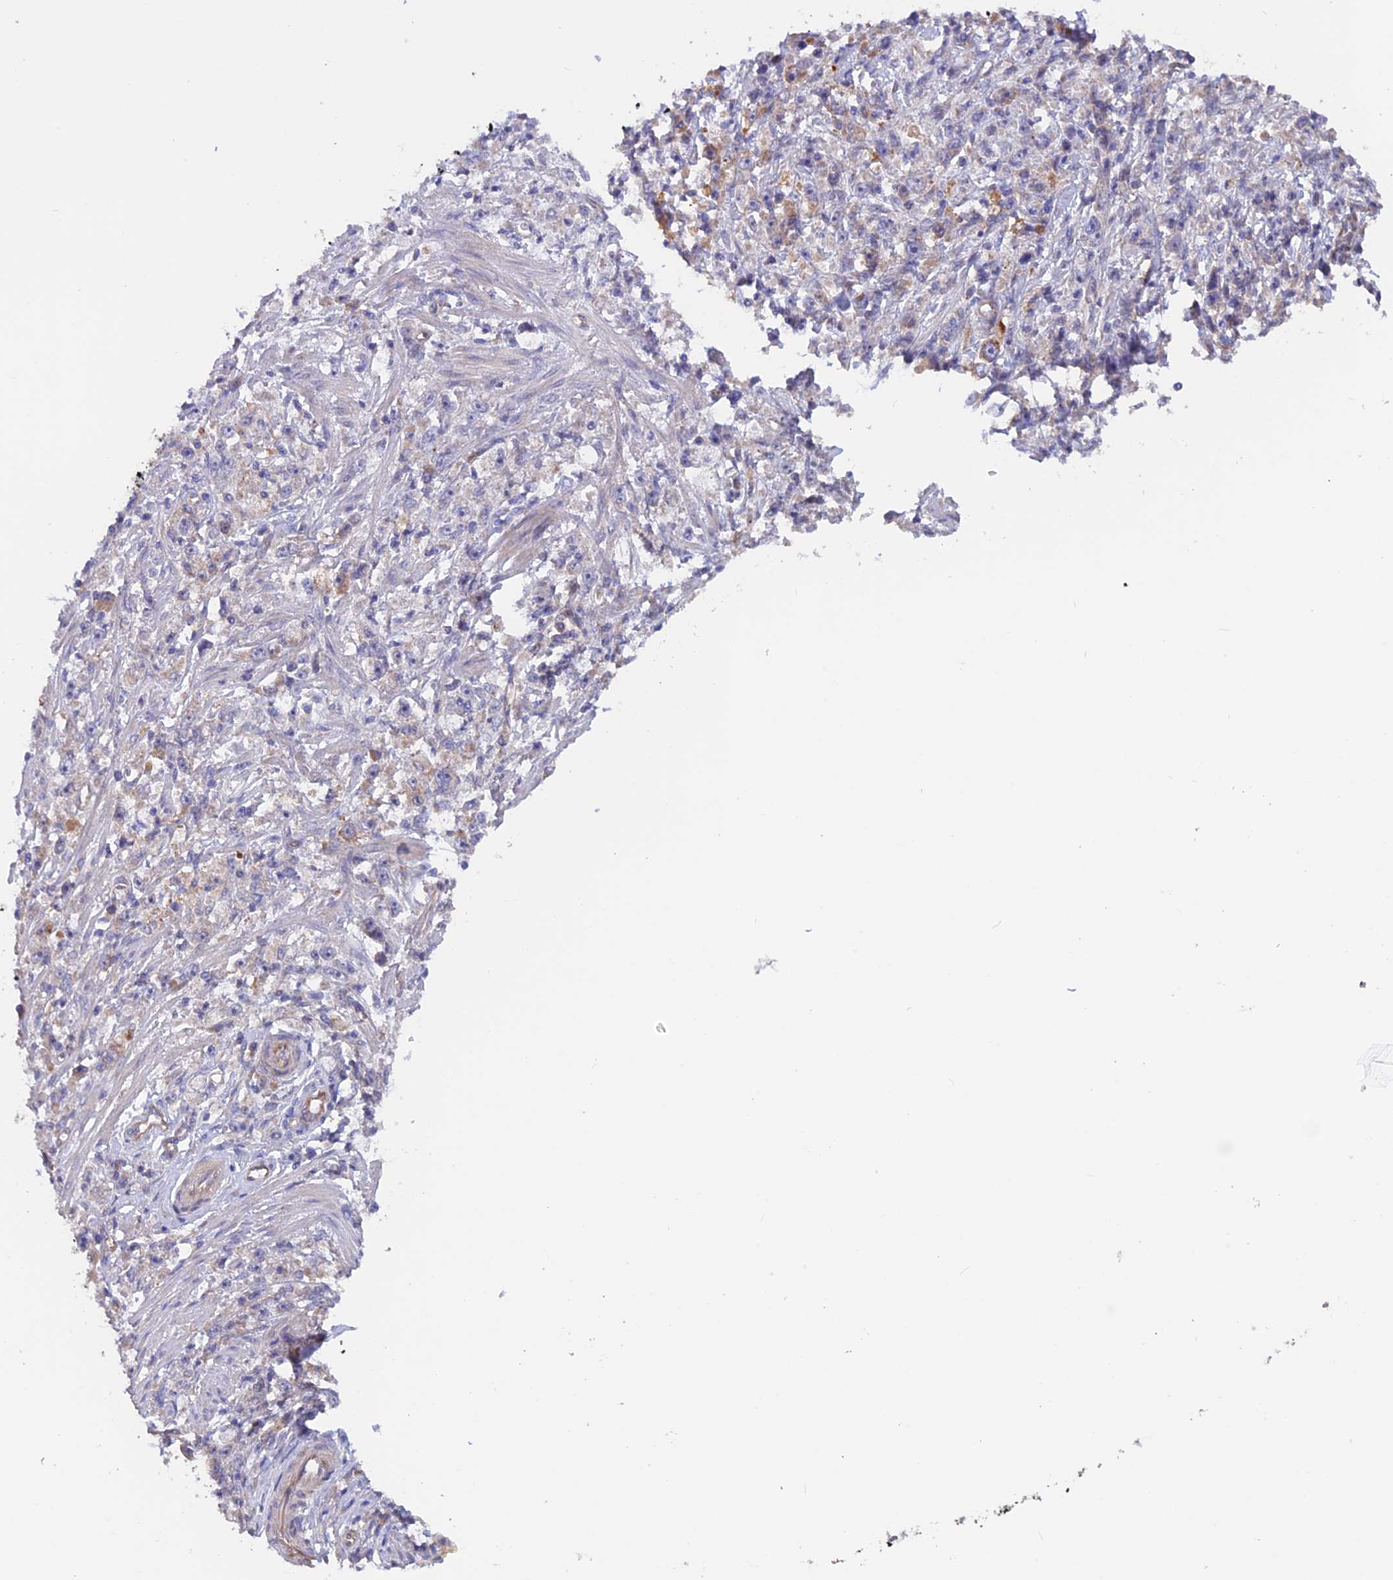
{"staining": {"intensity": "negative", "quantity": "none", "location": "none"}, "tissue": "stomach cancer", "cell_type": "Tumor cells", "image_type": "cancer", "snomed": [{"axis": "morphology", "description": "Adenocarcinoma, NOS"}, {"axis": "topography", "description": "Stomach"}], "caption": "The photomicrograph demonstrates no staining of tumor cells in stomach cancer (adenocarcinoma). Brightfield microscopy of immunohistochemistry stained with DAB (3,3'-diaminobenzidine) (brown) and hematoxylin (blue), captured at high magnification.", "gene": "HYCC1", "patient": {"sex": "female", "age": 59}}